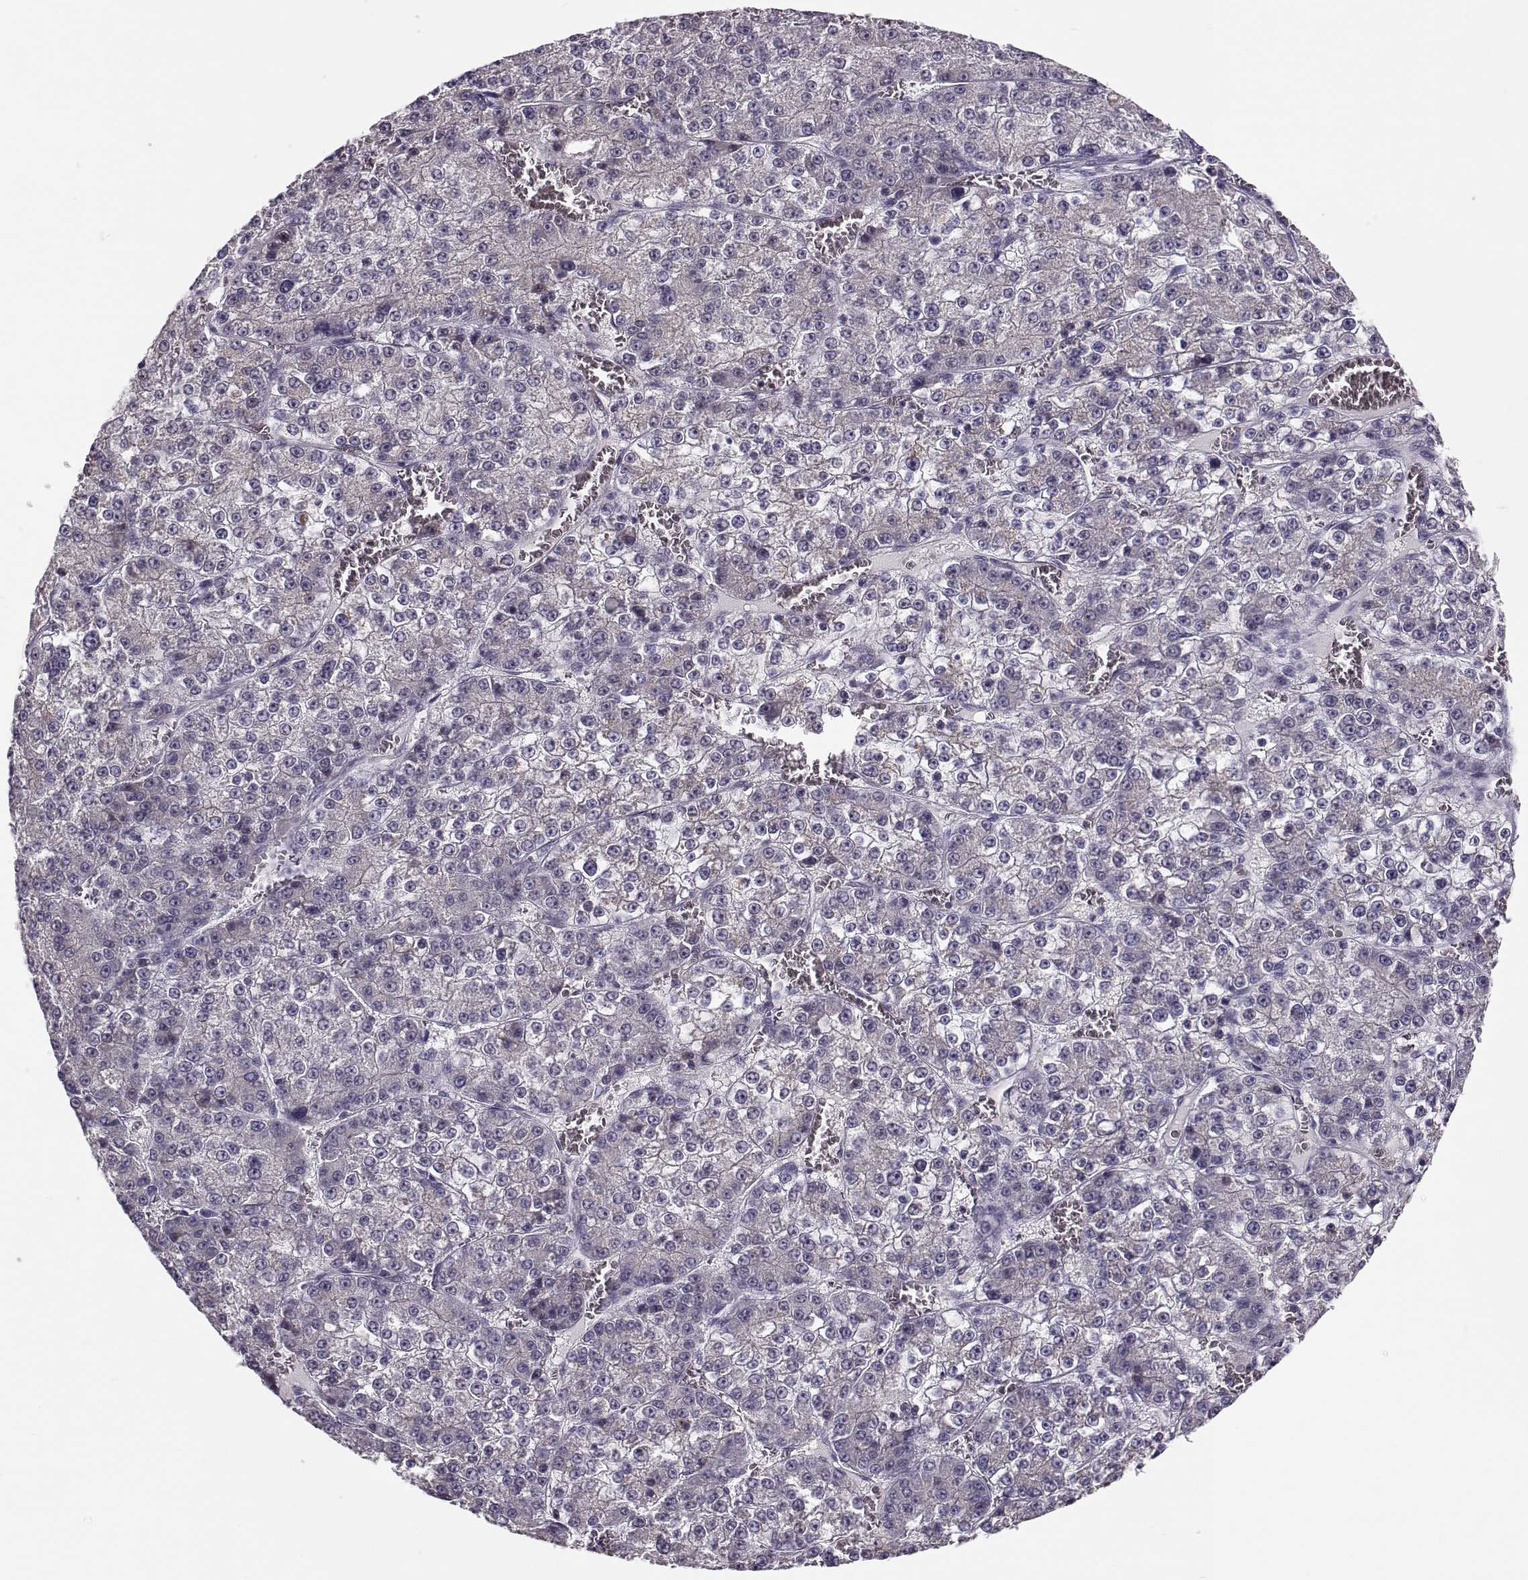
{"staining": {"intensity": "negative", "quantity": "none", "location": "none"}, "tissue": "liver cancer", "cell_type": "Tumor cells", "image_type": "cancer", "snomed": [{"axis": "morphology", "description": "Carcinoma, Hepatocellular, NOS"}, {"axis": "topography", "description": "Liver"}], "caption": "An IHC image of liver cancer is shown. There is no staining in tumor cells of liver cancer.", "gene": "TMEM145", "patient": {"sex": "female", "age": 73}}